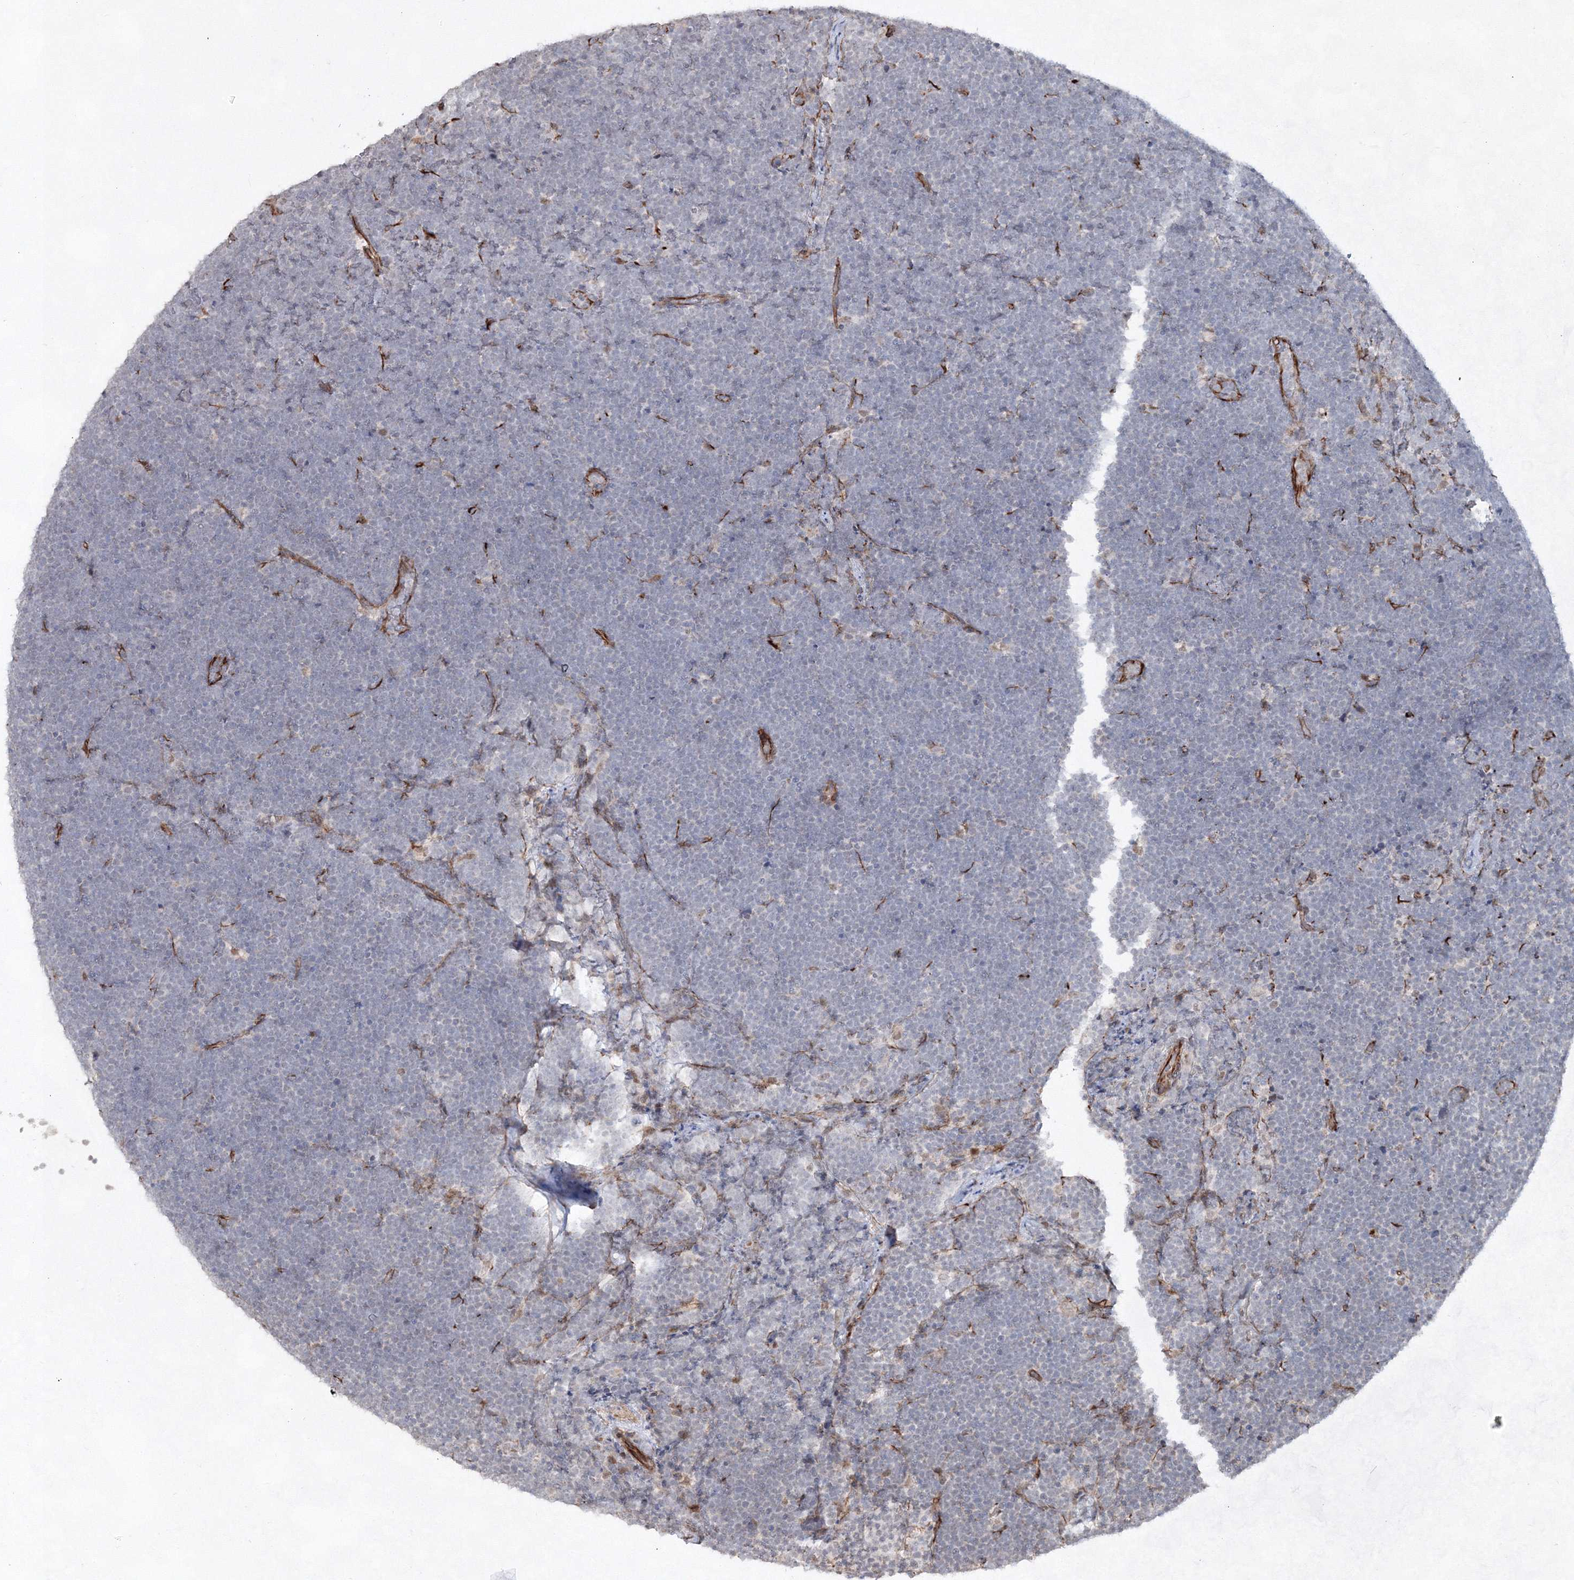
{"staining": {"intensity": "negative", "quantity": "none", "location": "none"}, "tissue": "lymphoma", "cell_type": "Tumor cells", "image_type": "cancer", "snomed": [{"axis": "morphology", "description": "Malignant lymphoma, non-Hodgkin's type, High grade"}, {"axis": "topography", "description": "Lymph node"}], "caption": "Protein analysis of lymphoma shows no significant staining in tumor cells.", "gene": "SNIP1", "patient": {"sex": "male", "age": 13}}